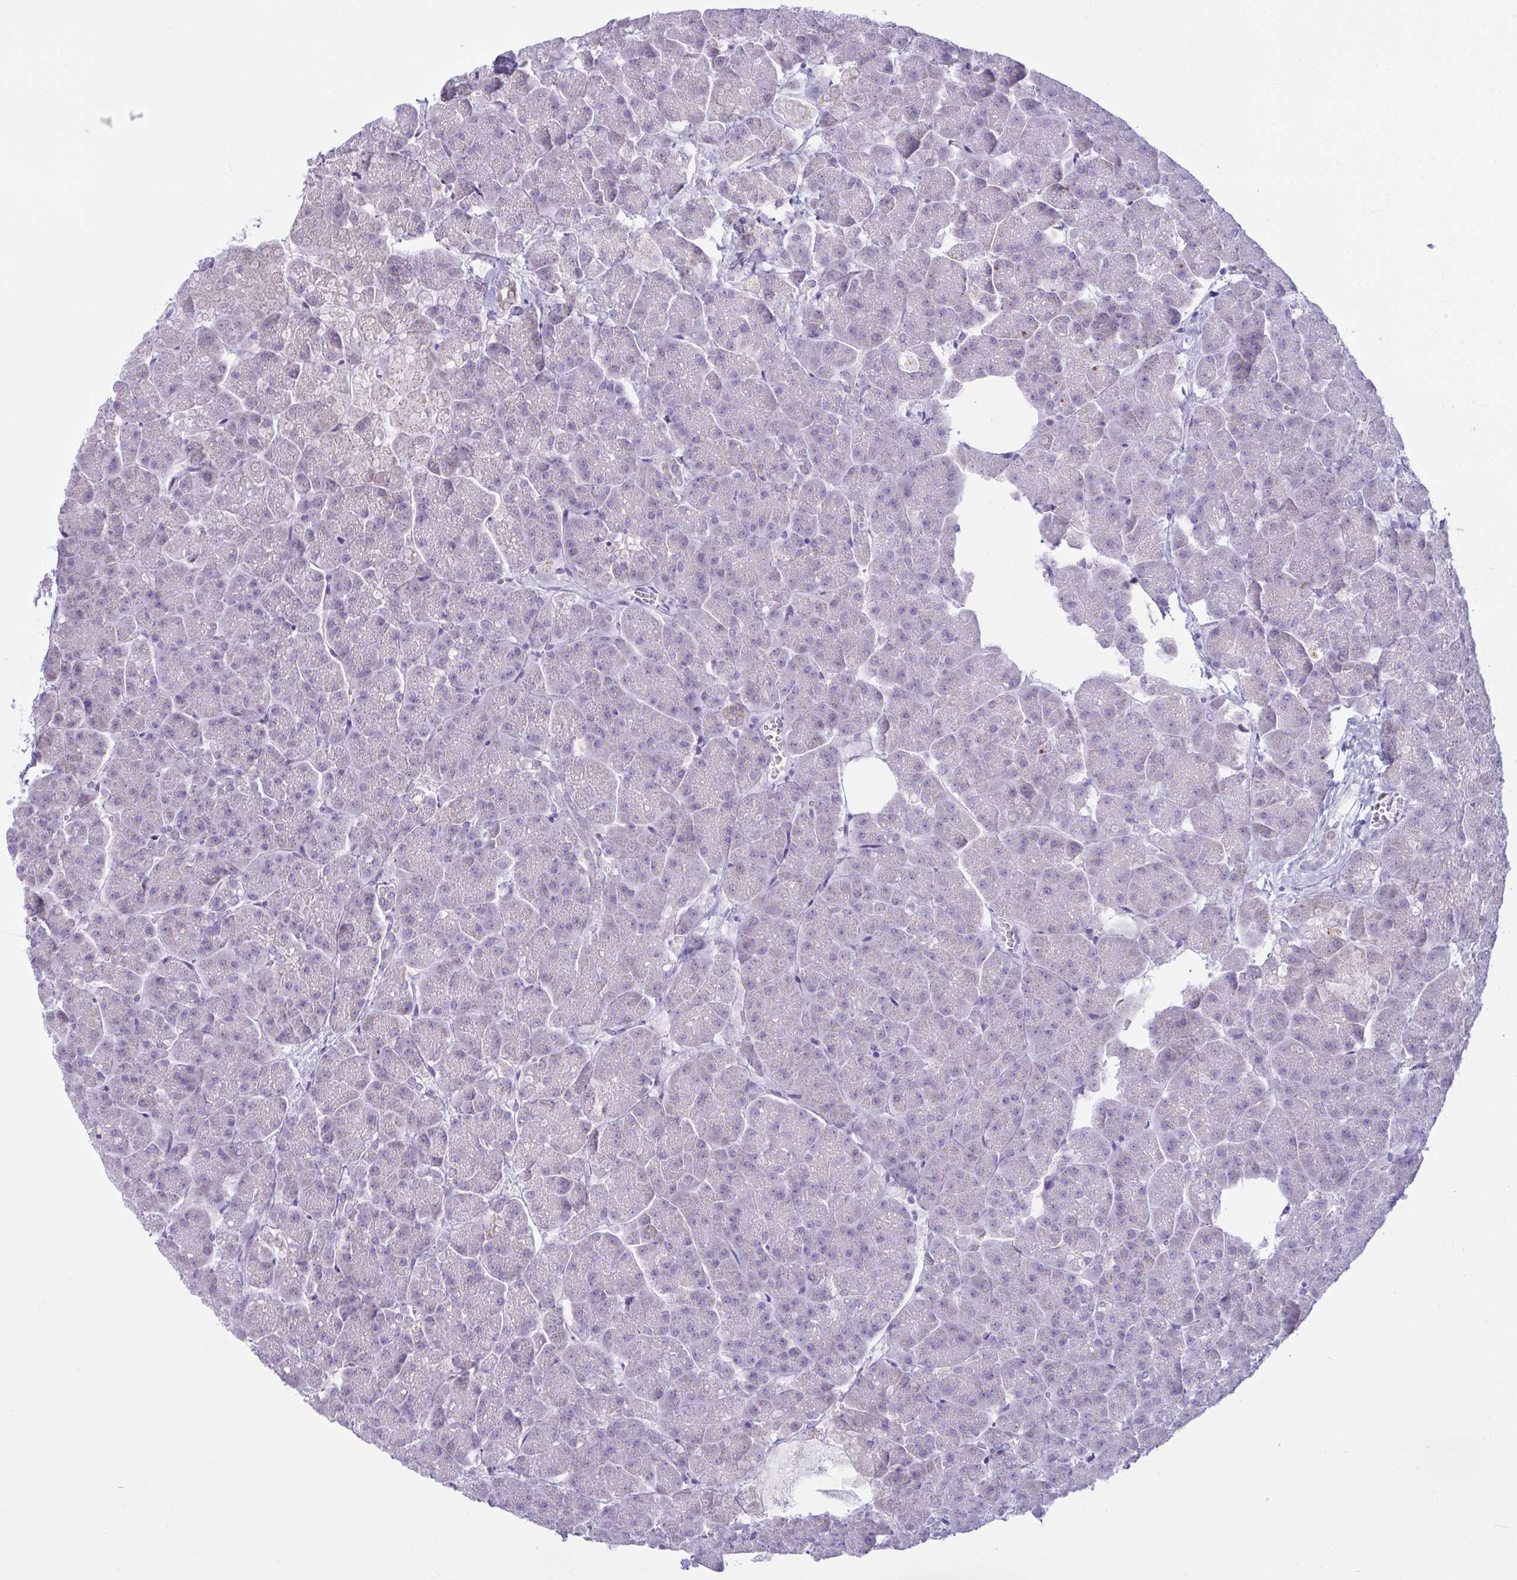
{"staining": {"intensity": "negative", "quantity": "none", "location": "none"}, "tissue": "pancreas", "cell_type": "Exocrine glandular cells", "image_type": "normal", "snomed": [{"axis": "morphology", "description": "Normal tissue, NOS"}, {"axis": "topography", "description": "Pancreas"}, {"axis": "topography", "description": "Peripheral nerve tissue"}], "caption": "High magnification brightfield microscopy of benign pancreas stained with DAB (brown) and counterstained with hematoxylin (blue): exocrine glandular cells show no significant expression. The staining was performed using DAB to visualize the protein expression in brown, while the nuclei were stained in blue with hematoxylin (Magnification: 20x).", "gene": "BBS1", "patient": {"sex": "male", "age": 54}}